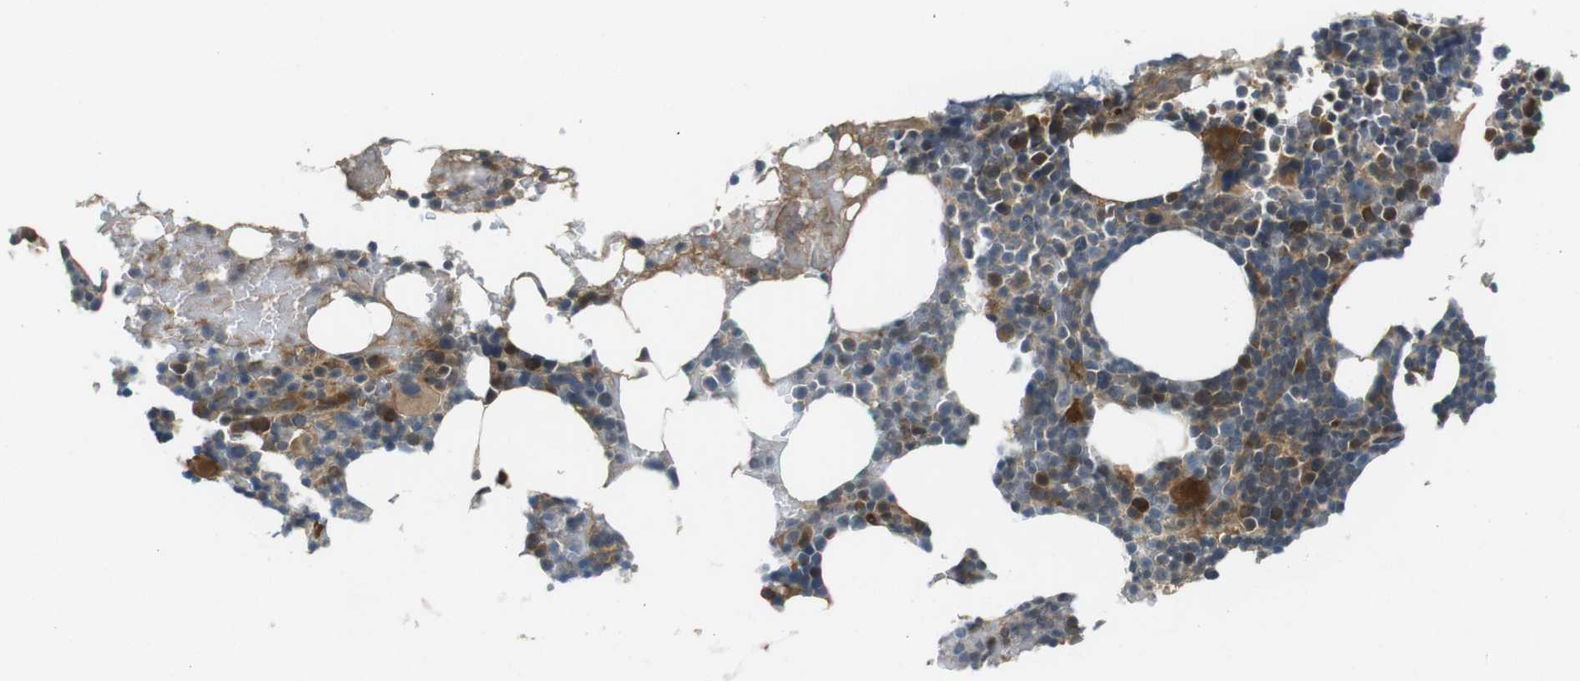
{"staining": {"intensity": "moderate", "quantity": "25%-75%", "location": "cytoplasmic/membranous"}, "tissue": "bone marrow", "cell_type": "Hematopoietic cells", "image_type": "normal", "snomed": [{"axis": "morphology", "description": "Normal tissue, NOS"}, {"axis": "topography", "description": "Bone marrow"}], "caption": "Bone marrow stained with immunohistochemistry (IHC) shows moderate cytoplasmic/membranous expression in about 25%-75% of hematopoietic cells. (Brightfield microscopy of DAB IHC at high magnification).", "gene": "IFFO2", "patient": {"sex": "female", "age": 66}}